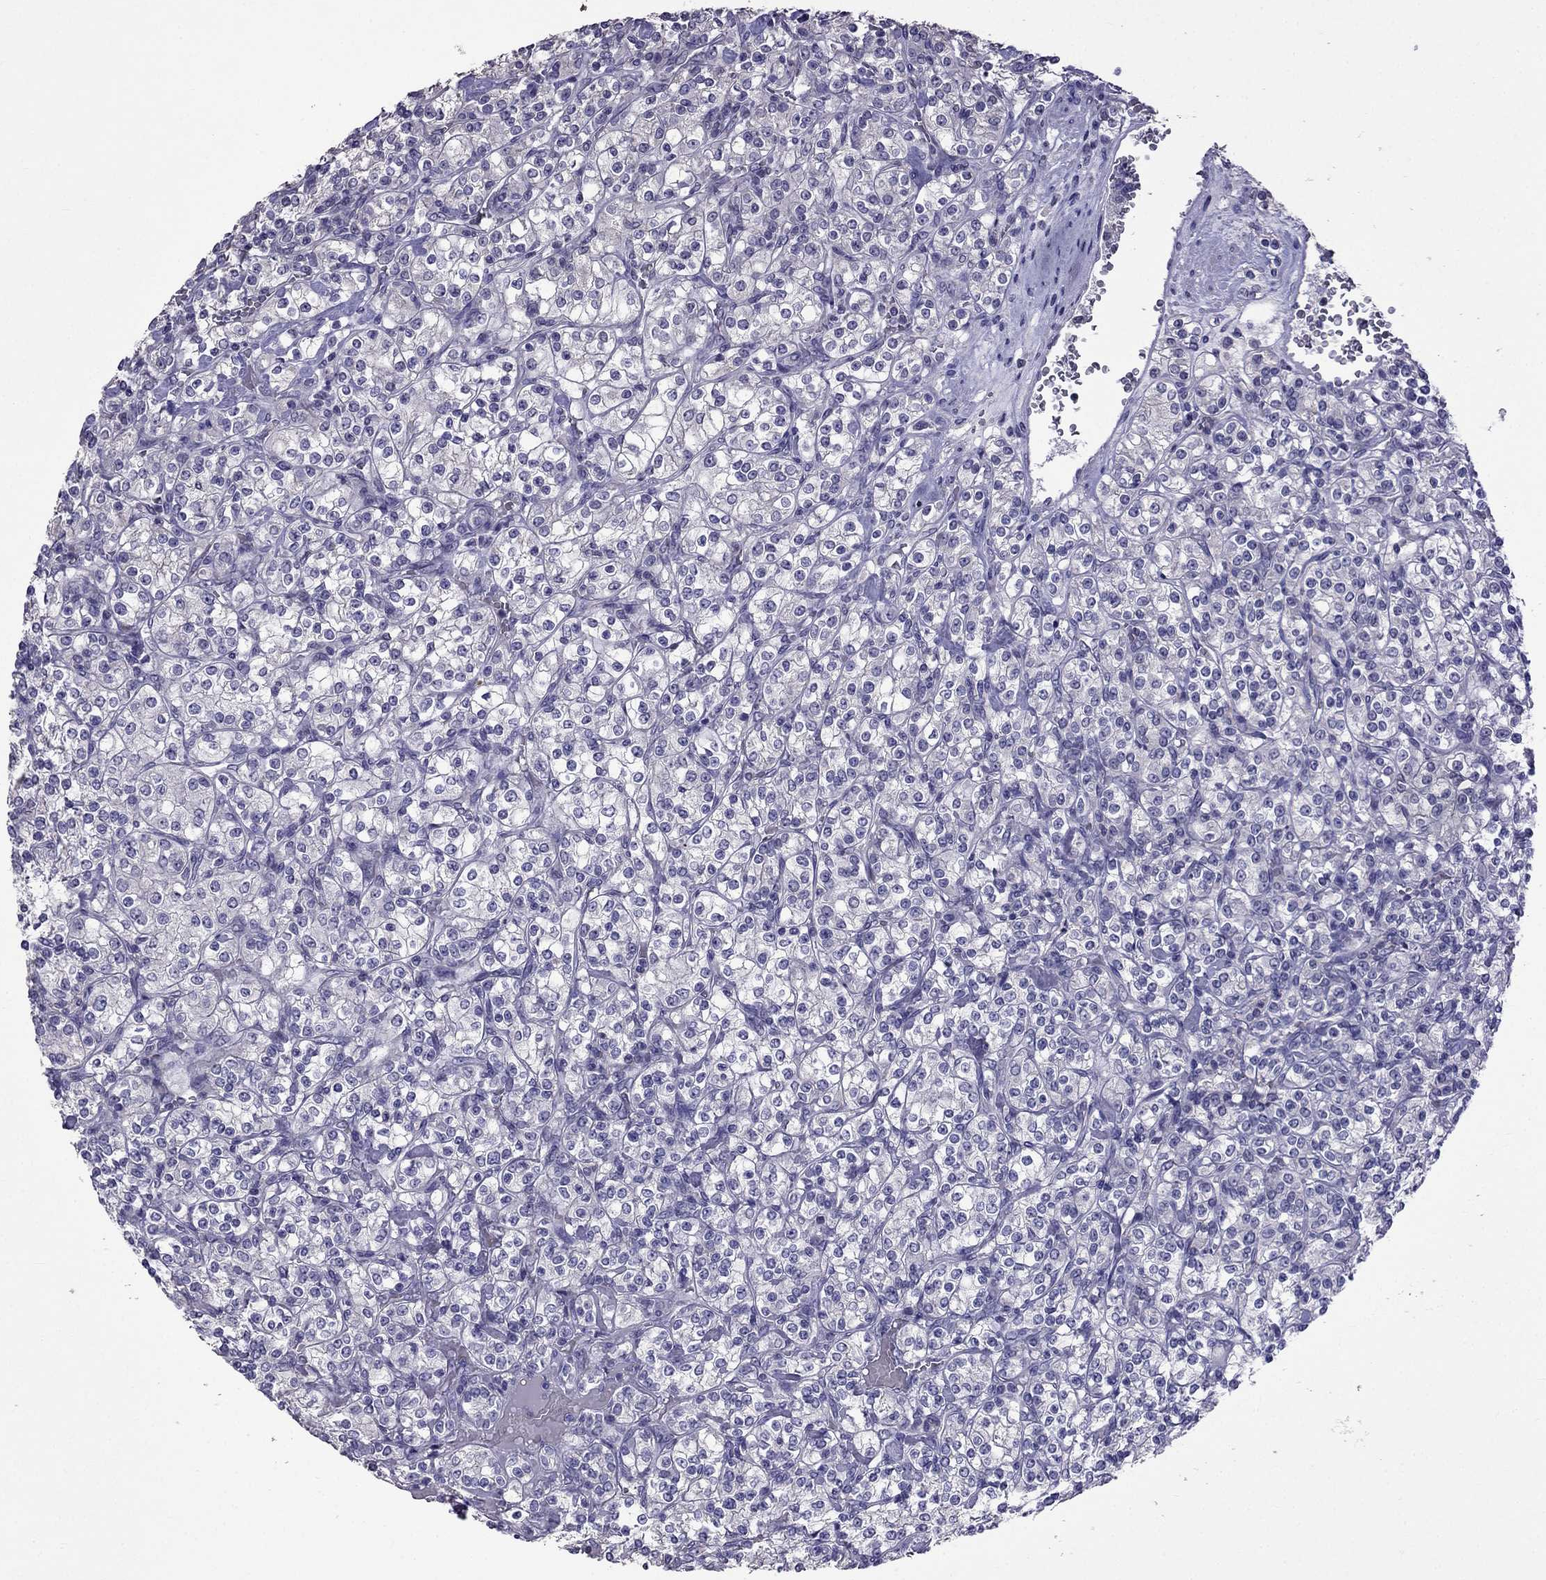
{"staining": {"intensity": "negative", "quantity": "none", "location": "none"}, "tissue": "renal cancer", "cell_type": "Tumor cells", "image_type": "cancer", "snomed": [{"axis": "morphology", "description": "Adenocarcinoma, NOS"}, {"axis": "topography", "description": "Kidney"}], "caption": "Immunohistochemistry micrograph of human renal cancer stained for a protein (brown), which displays no staining in tumor cells.", "gene": "AQP9", "patient": {"sex": "male", "age": 77}}